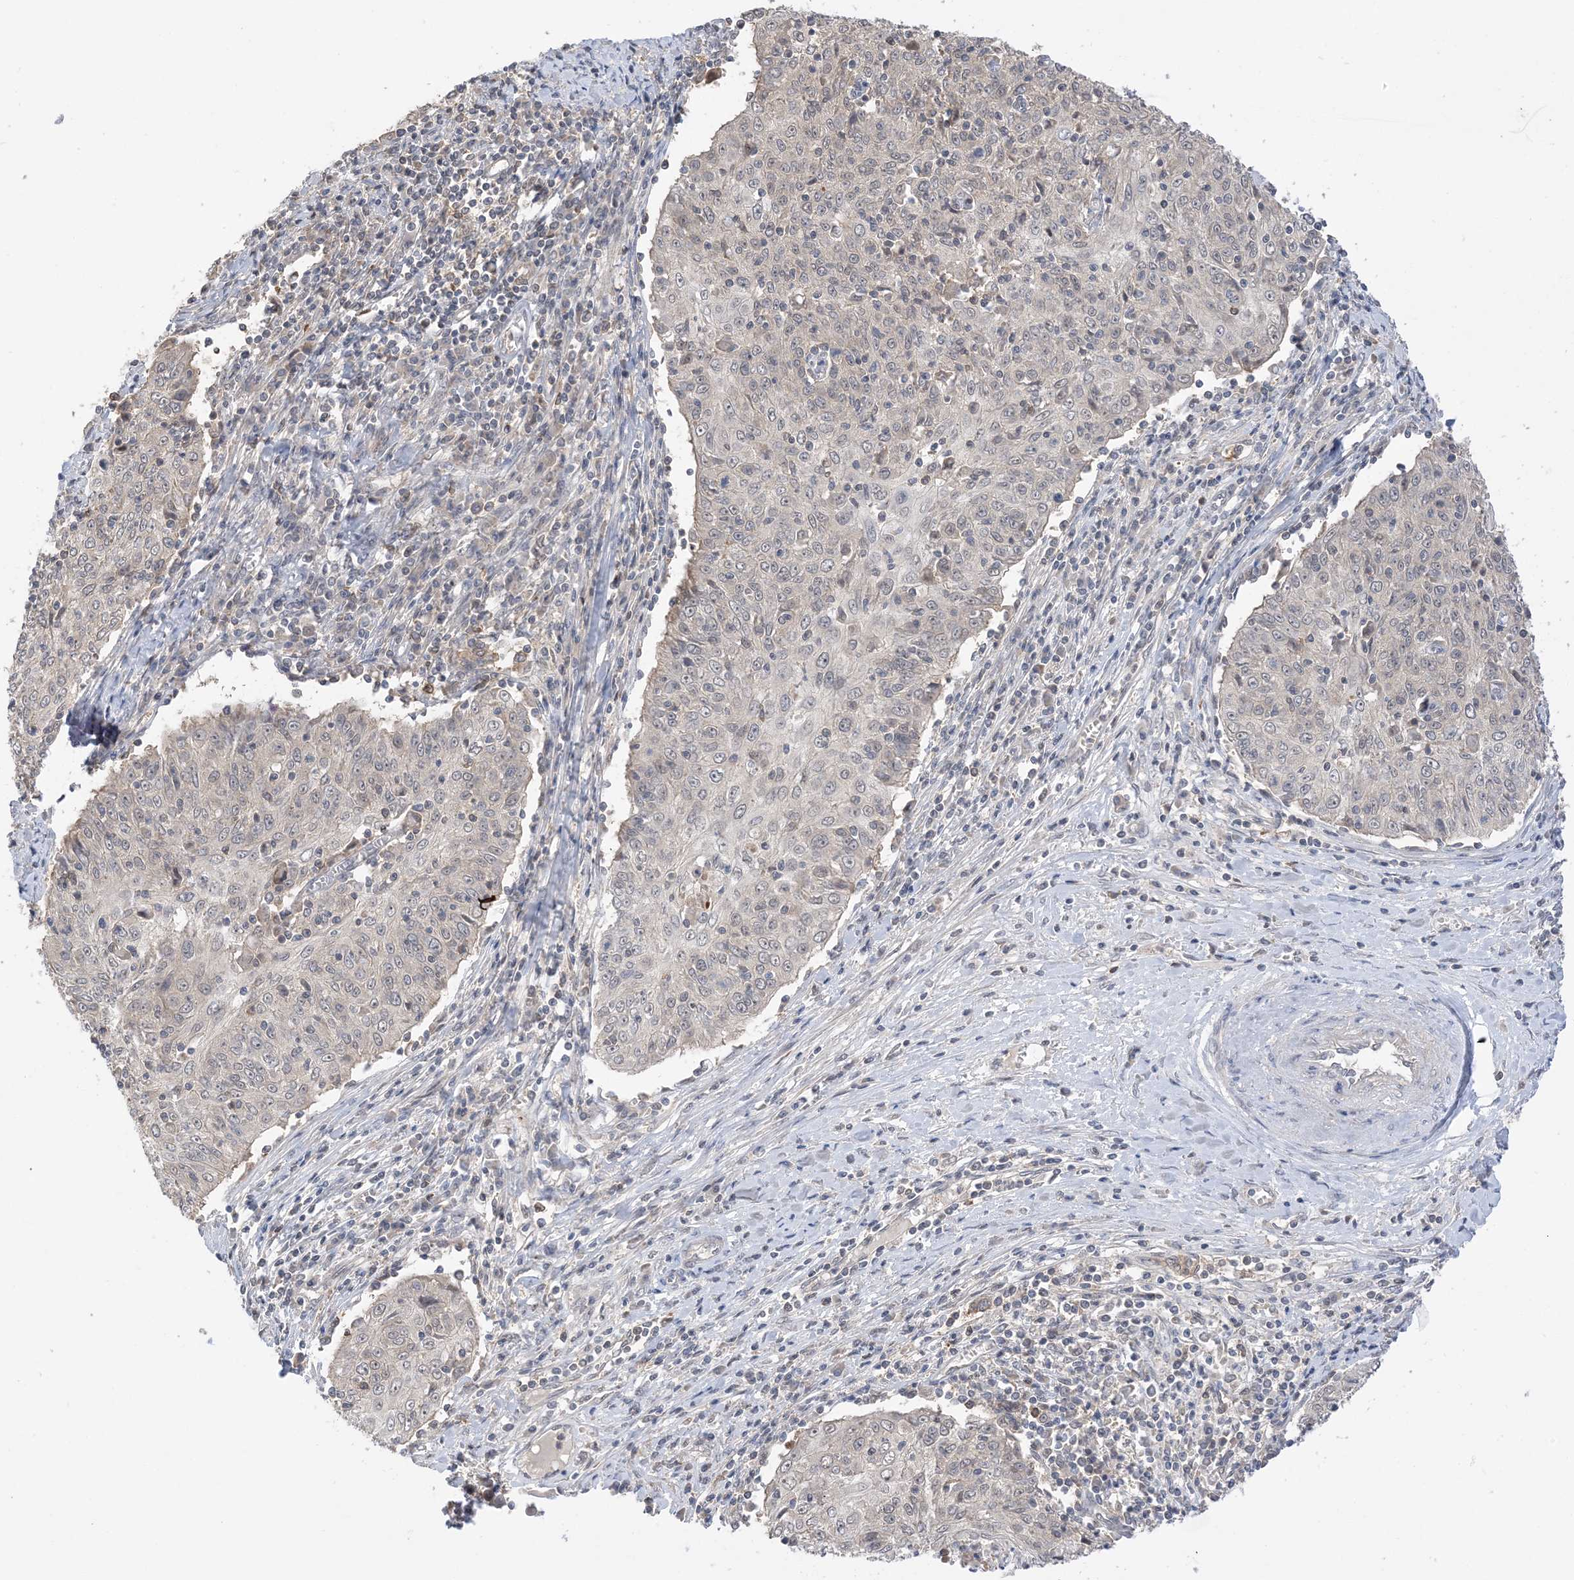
{"staining": {"intensity": "negative", "quantity": "none", "location": "none"}, "tissue": "cervical cancer", "cell_type": "Tumor cells", "image_type": "cancer", "snomed": [{"axis": "morphology", "description": "Squamous cell carcinoma, NOS"}, {"axis": "topography", "description": "Cervix"}], "caption": "DAB immunohistochemical staining of human cervical squamous cell carcinoma displays no significant positivity in tumor cells. The staining is performed using DAB brown chromogen with nuclei counter-stained in using hematoxylin.", "gene": "WDR26", "patient": {"sex": "female", "age": 48}}